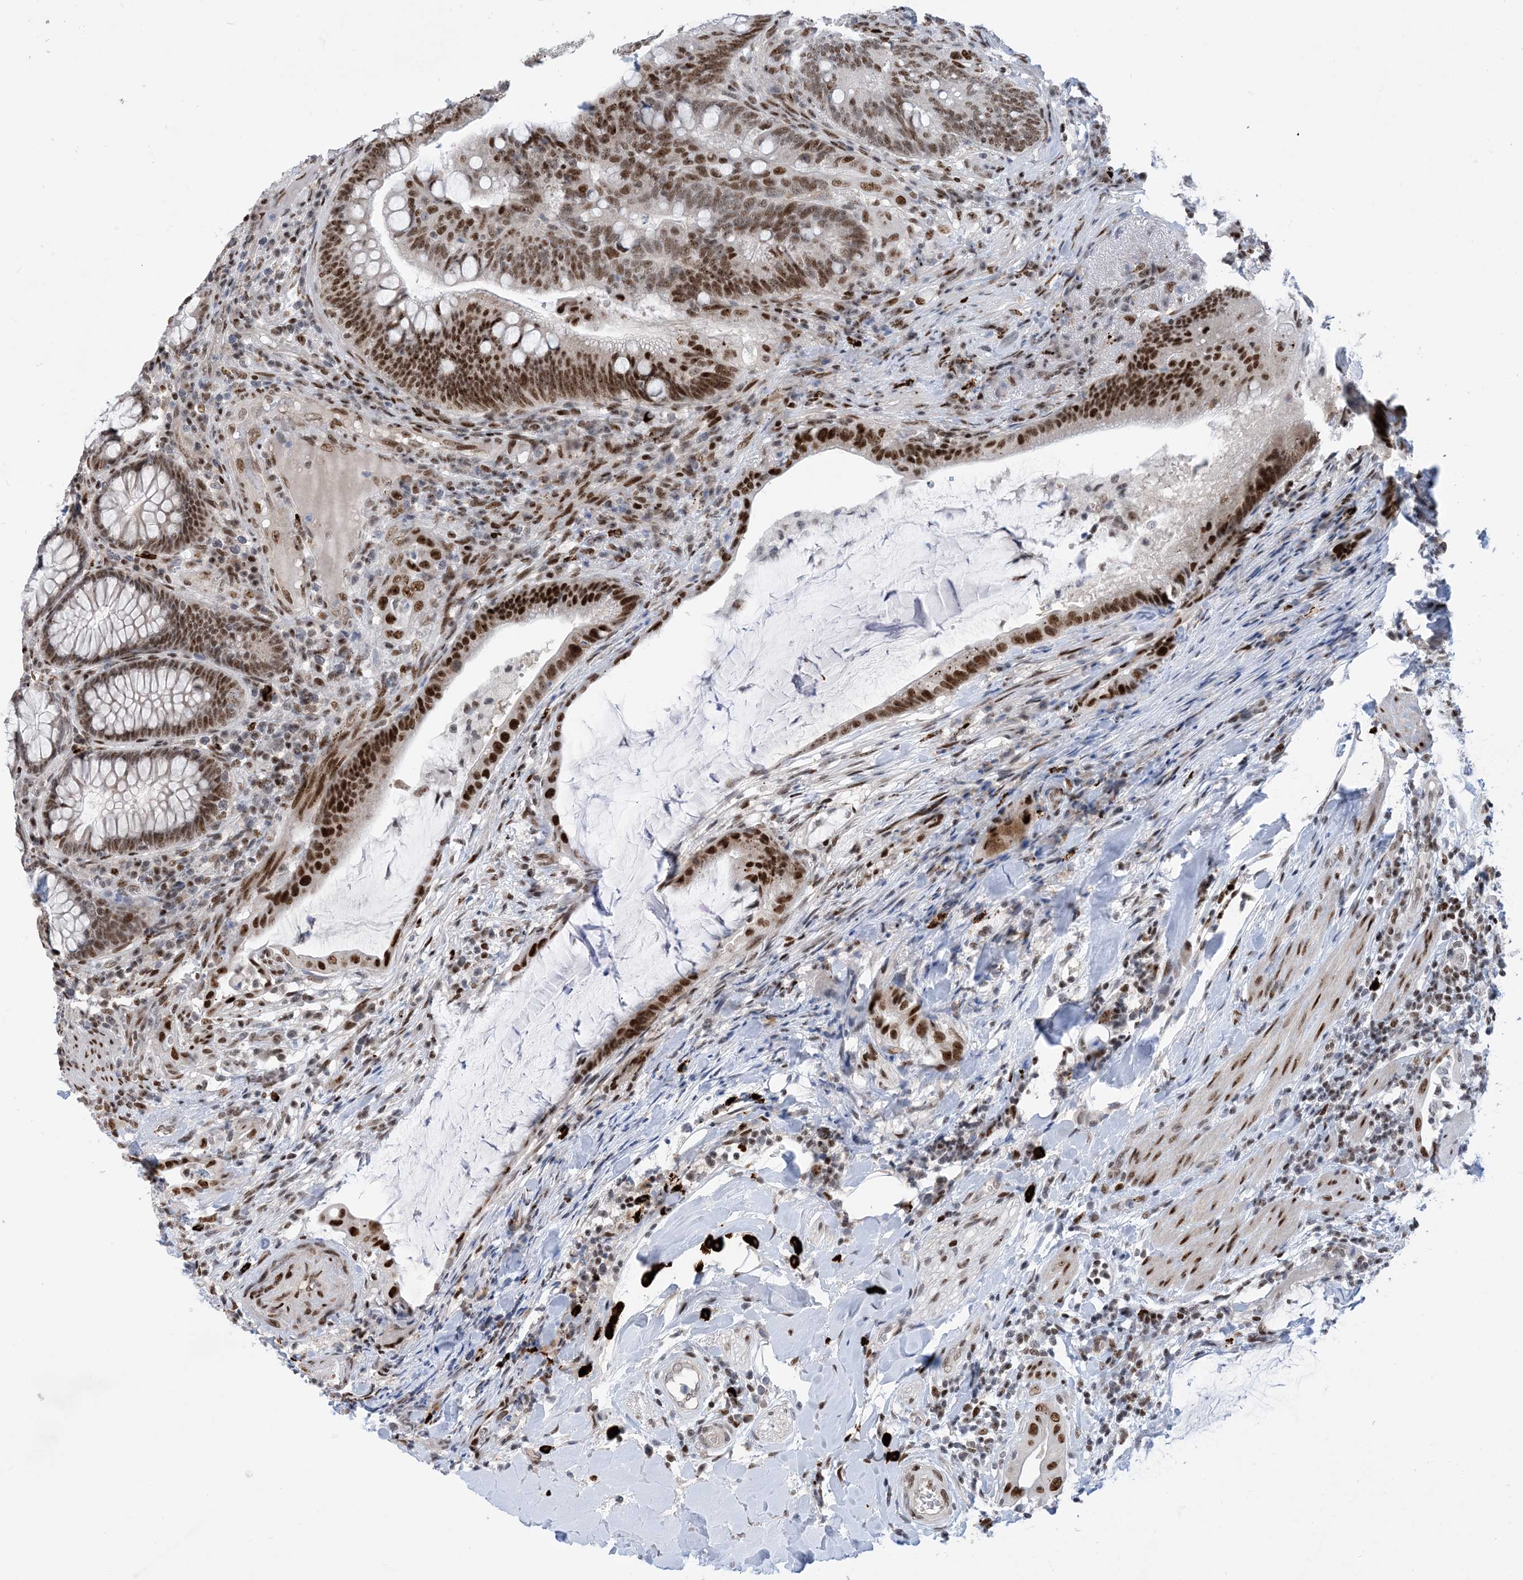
{"staining": {"intensity": "strong", "quantity": ">75%", "location": "nuclear"}, "tissue": "colorectal cancer", "cell_type": "Tumor cells", "image_type": "cancer", "snomed": [{"axis": "morphology", "description": "Adenocarcinoma, NOS"}, {"axis": "topography", "description": "Colon"}], "caption": "This photomicrograph exhibits immunohistochemistry (IHC) staining of human colorectal adenocarcinoma, with high strong nuclear positivity in about >75% of tumor cells.", "gene": "TSPYL1", "patient": {"sex": "female", "age": 66}}